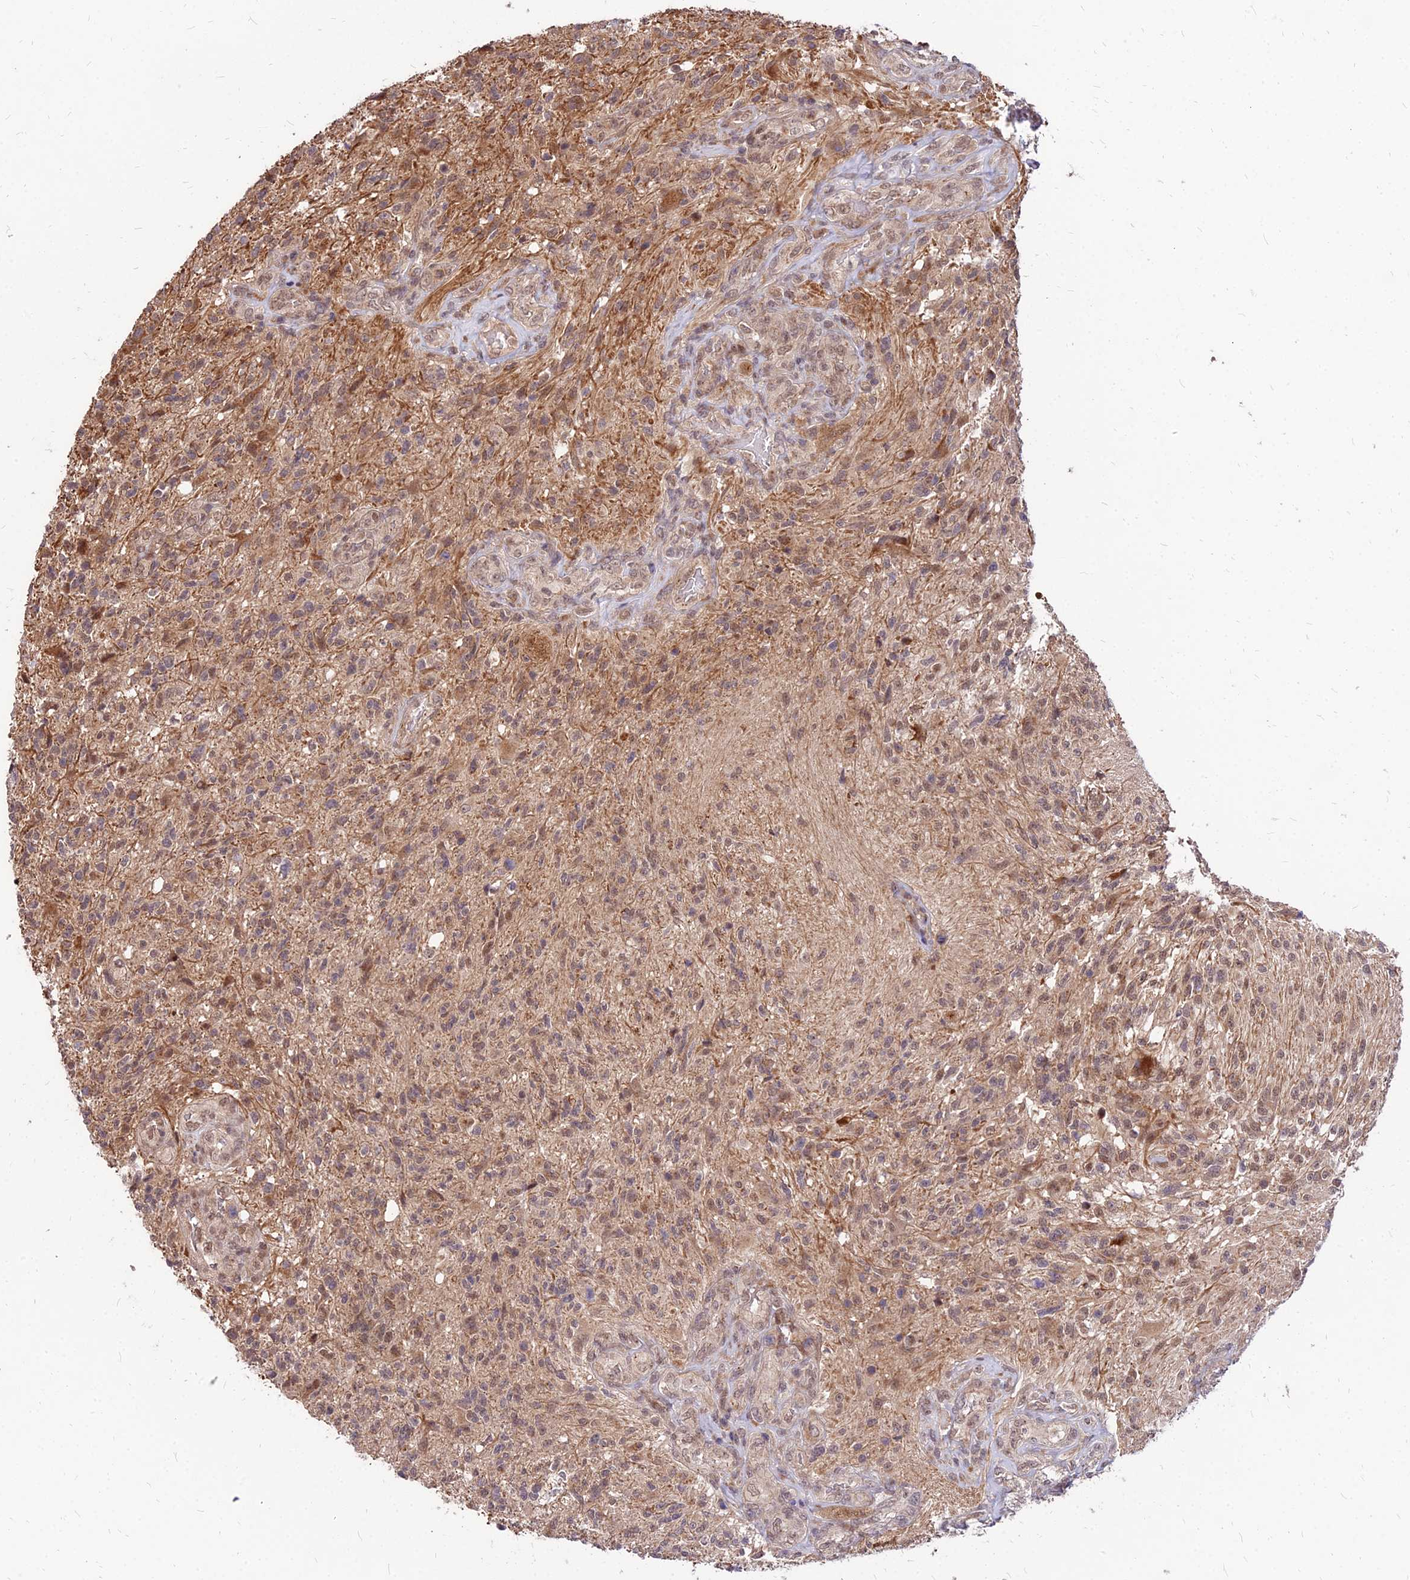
{"staining": {"intensity": "moderate", "quantity": "25%-75%", "location": "cytoplasmic/membranous,nuclear"}, "tissue": "glioma", "cell_type": "Tumor cells", "image_type": "cancer", "snomed": [{"axis": "morphology", "description": "Glioma, malignant, High grade"}, {"axis": "topography", "description": "Brain"}], "caption": "A micrograph of malignant high-grade glioma stained for a protein demonstrates moderate cytoplasmic/membranous and nuclear brown staining in tumor cells.", "gene": "APBA3", "patient": {"sex": "male", "age": 56}}